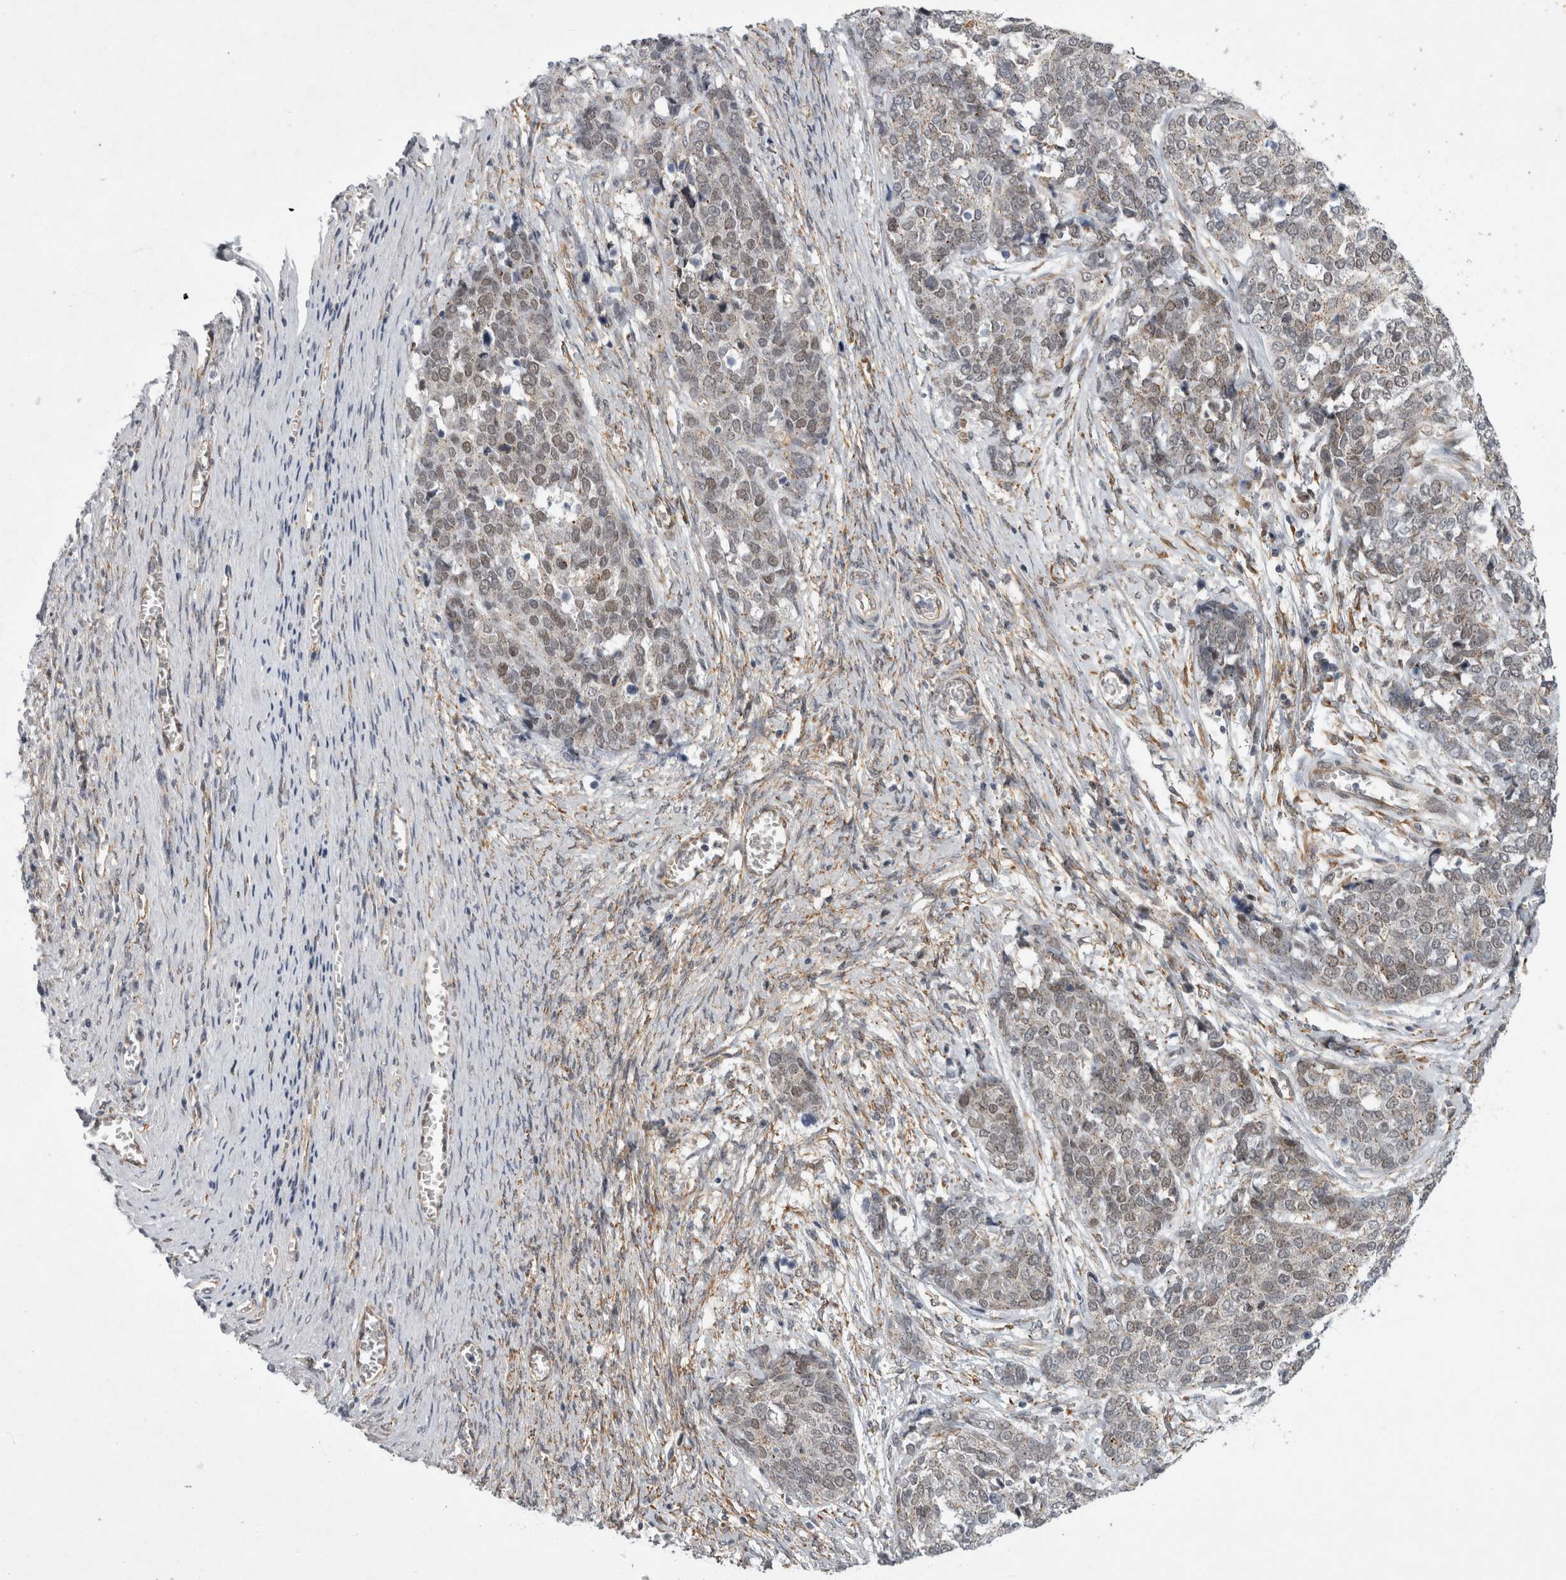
{"staining": {"intensity": "weak", "quantity": "25%-75%", "location": "nuclear"}, "tissue": "ovarian cancer", "cell_type": "Tumor cells", "image_type": "cancer", "snomed": [{"axis": "morphology", "description": "Cystadenocarcinoma, serous, NOS"}, {"axis": "topography", "description": "Ovary"}], "caption": "Immunohistochemical staining of human ovarian cancer shows low levels of weak nuclear positivity in about 25%-75% of tumor cells.", "gene": "PARP11", "patient": {"sex": "female", "age": 44}}